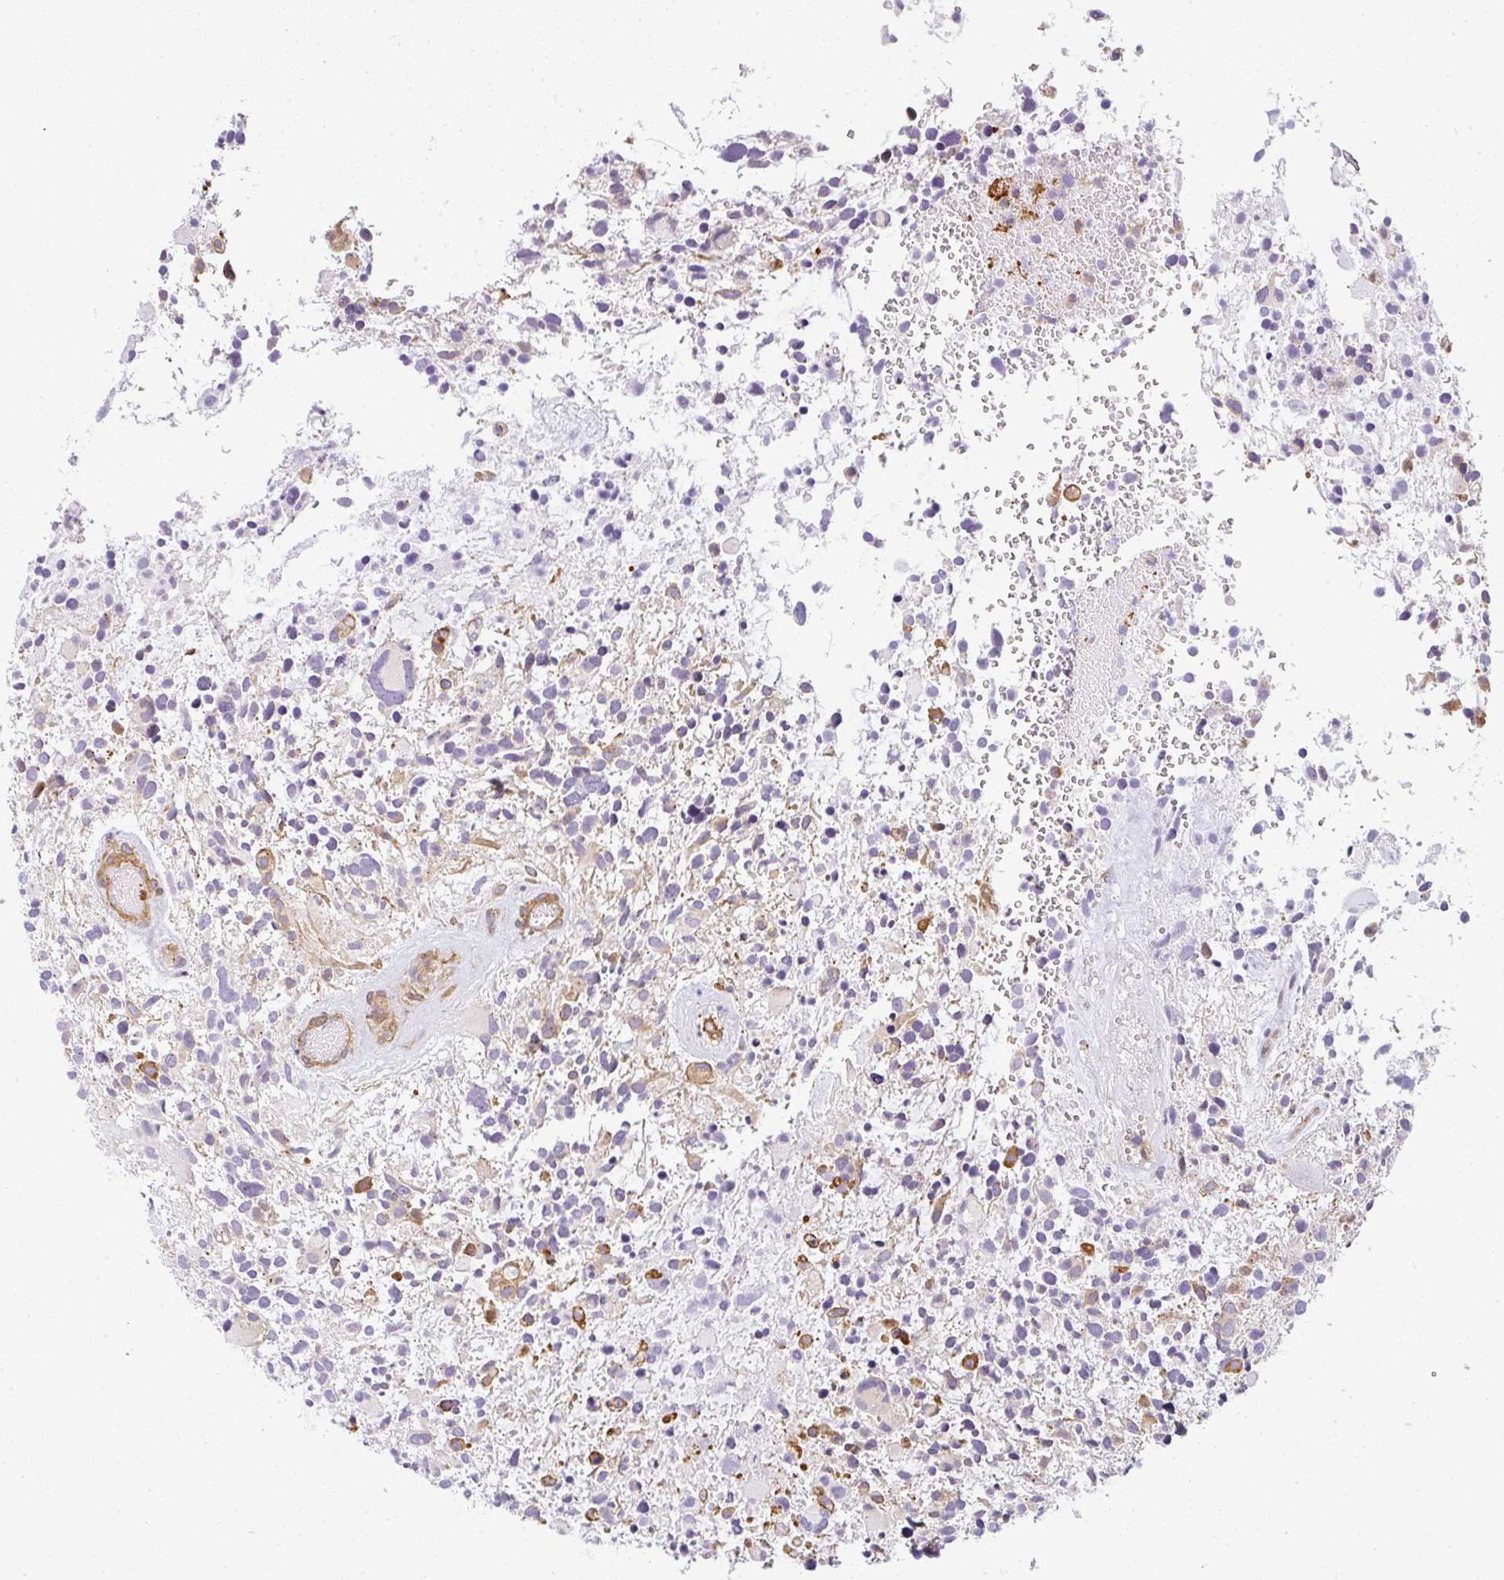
{"staining": {"intensity": "negative", "quantity": "none", "location": "none"}, "tissue": "glioma", "cell_type": "Tumor cells", "image_type": "cancer", "snomed": [{"axis": "morphology", "description": "Glioma, malignant, High grade"}, {"axis": "topography", "description": "Brain"}], "caption": "Immunohistochemical staining of malignant glioma (high-grade) shows no significant expression in tumor cells. The staining was performed using DAB (3,3'-diaminobenzidine) to visualize the protein expression in brown, while the nuclei were stained in blue with hematoxylin (Magnification: 20x).", "gene": "SULF1", "patient": {"sex": "female", "age": 11}}